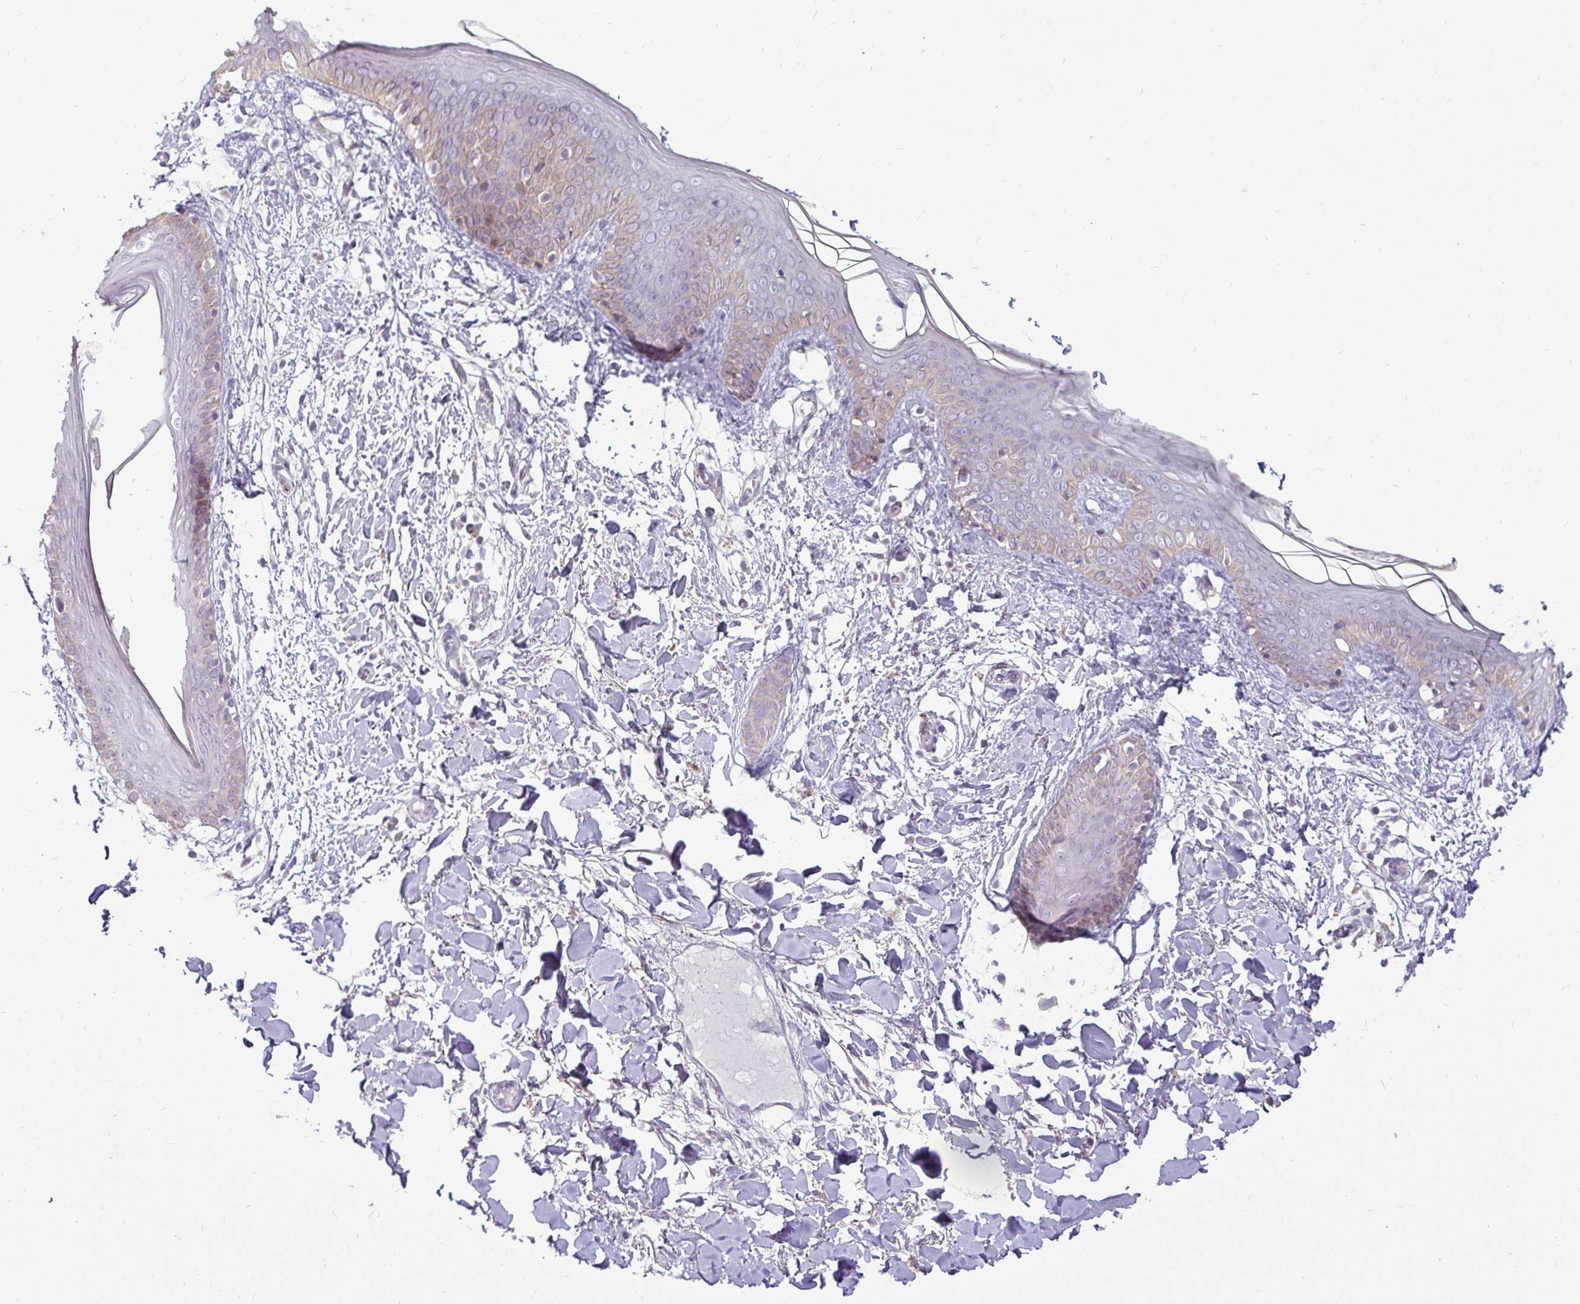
{"staining": {"intensity": "negative", "quantity": "none", "location": "none"}, "tissue": "skin", "cell_type": "Fibroblasts", "image_type": "normal", "snomed": [{"axis": "morphology", "description": "Normal tissue, NOS"}, {"axis": "topography", "description": "Skin"}], "caption": "DAB (3,3'-diaminobenzidine) immunohistochemical staining of normal human skin displays no significant expression in fibroblasts. The staining is performed using DAB (3,3'-diaminobenzidine) brown chromogen with nuclei counter-stained in using hematoxylin.", "gene": "STRIP1", "patient": {"sex": "female", "age": 34}}